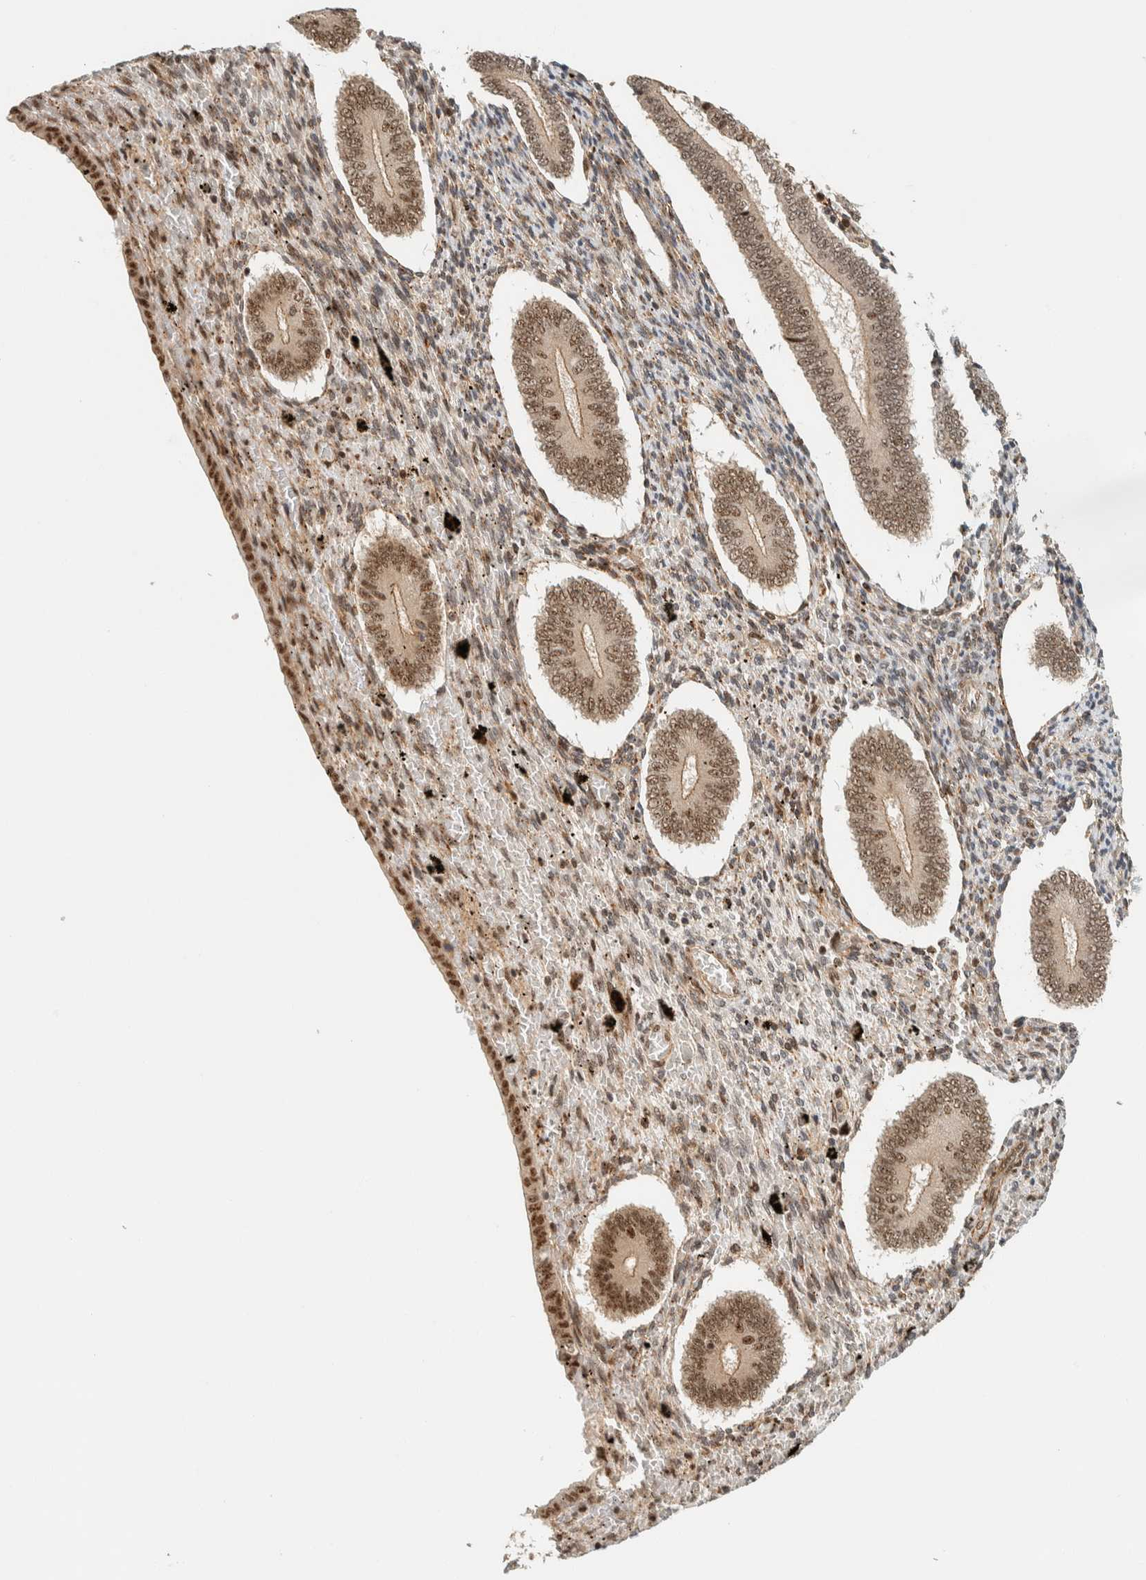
{"staining": {"intensity": "weak", "quantity": "25%-75%", "location": "nuclear"}, "tissue": "endometrium", "cell_type": "Cells in endometrial stroma", "image_type": "normal", "snomed": [{"axis": "morphology", "description": "Normal tissue, NOS"}, {"axis": "topography", "description": "Endometrium"}], "caption": "Immunohistochemistry (IHC) of unremarkable endometrium demonstrates low levels of weak nuclear expression in about 25%-75% of cells in endometrial stroma. The protein is shown in brown color, while the nuclei are stained blue.", "gene": "SIK1", "patient": {"sex": "female", "age": 42}}